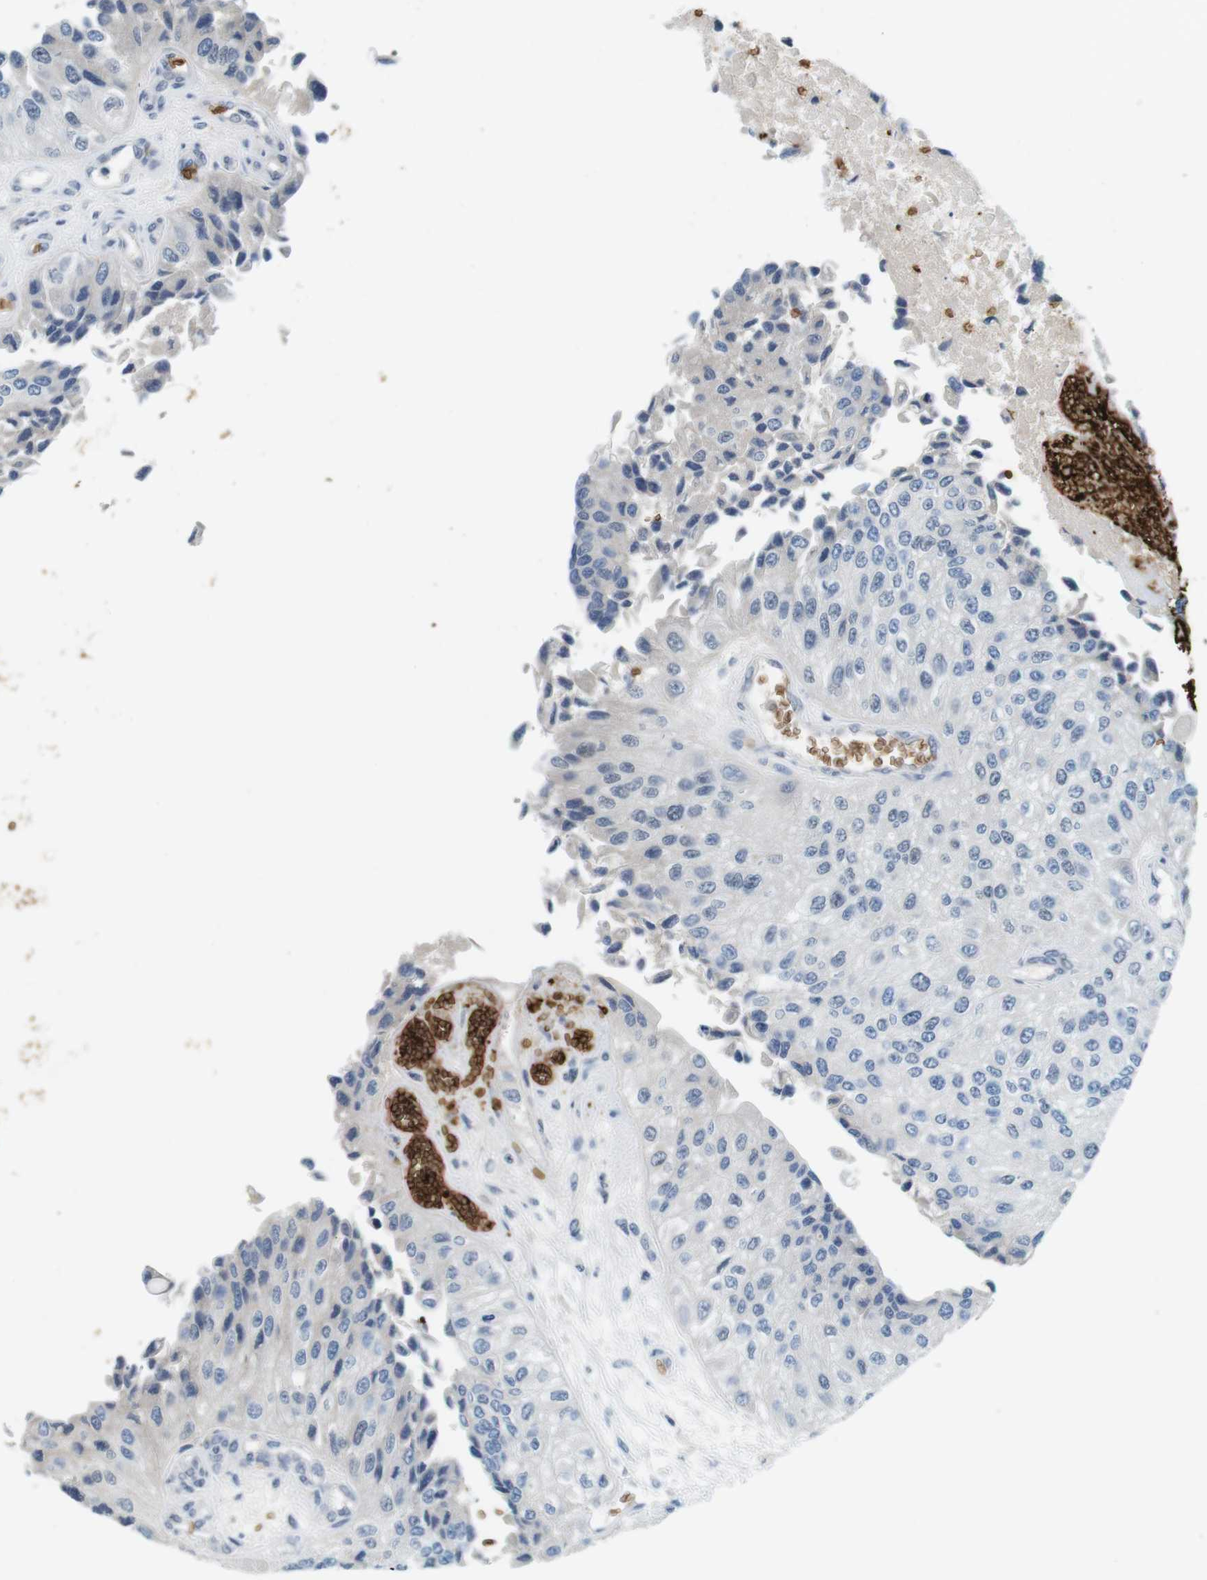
{"staining": {"intensity": "negative", "quantity": "none", "location": "none"}, "tissue": "urothelial cancer", "cell_type": "Tumor cells", "image_type": "cancer", "snomed": [{"axis": "morphology", "description": "Urothelial carcinoma, High grade"}, {"axis": "topography", "description": "Kidney"}, {"axis": "topography", "description": "Urinary bladder"}], "caption": "This is an immunohistochemistry histopathology image of human high-grade urothelial carcinoma. There is no positivity in tumor cells.", "gene": "SLC4A1", "patient": {"sex": "male", "age": 77}}